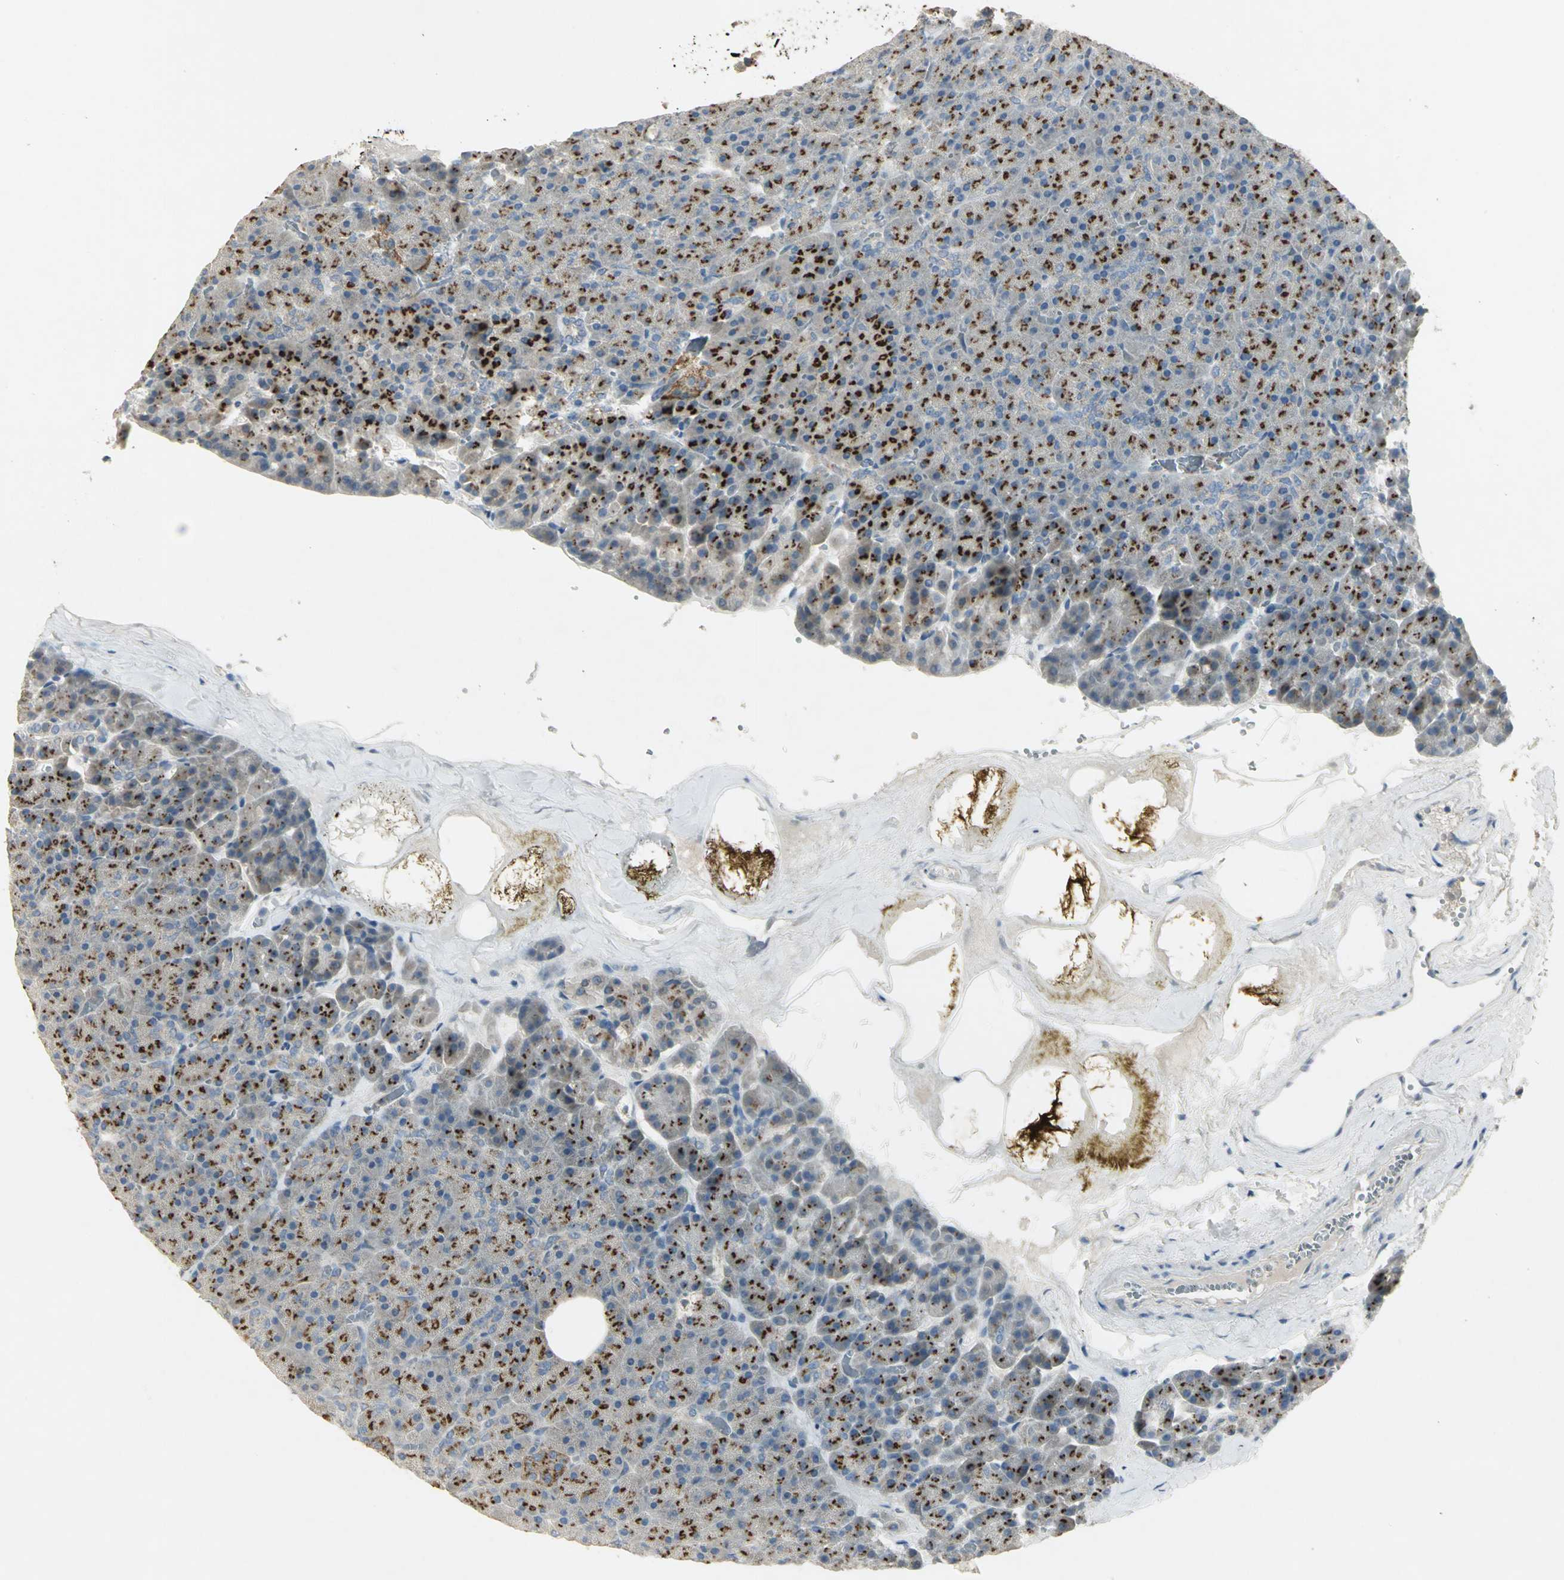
{"staining": {"intensity": "strong", "quantity": ">75%", "location": "cytoplasmic/membranous"}, "tissue": "pancreas", "cell_type": "Exocrine glandular cells", "image_type": "normal", "snomed": [{"axis": "morphology", "description": "Normal tissue, NOS"}, {"axis": "topography", "description": "Pancreas"}], "caption": "The histopathology image reveals staining of unremarkable pancreas, revealing strong cytoplasmic/membranous protein expression (brown color) within exocrine glandular cells. Nuclei are stained in blue.", "gene": "TM9SF2", "patient": {"sex": "female", "age": 35}}